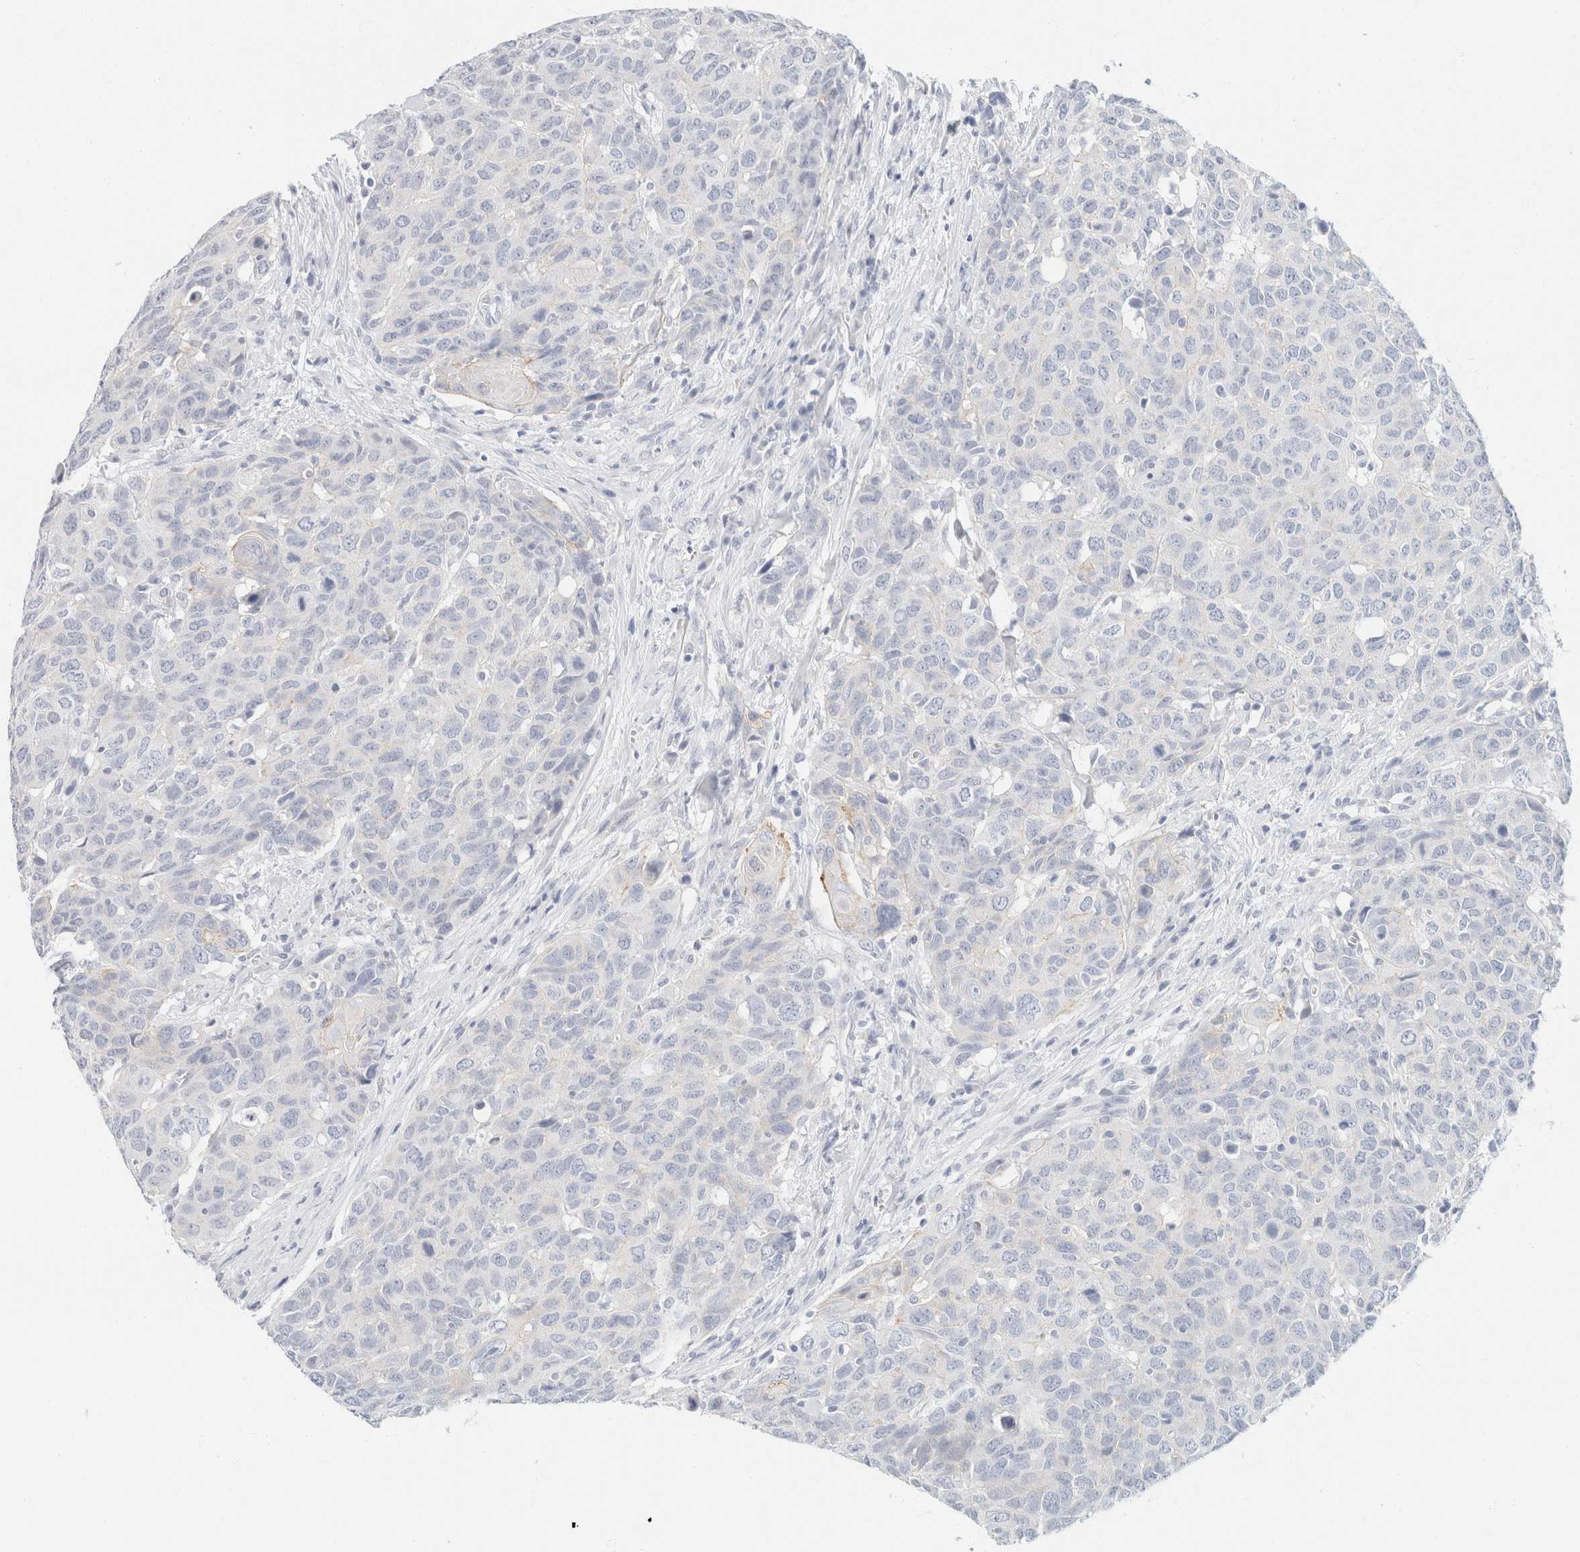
{"staining": {"intensity": "negative", "quantity": "none", "location": "none"}, "tissue": "head and neck cancer", "cell_type": "Tumor cells", "image_type": "cancer", "snomed": [{"axis": "morphology", "description": "Squamous cell carcinoma, NOS"}, {"axis": "topography", "description": "Head-Neck"}], "caption": "IHC histopathology image of neoplastic tissue: squamous cell carcinoma (head and neck) stained with DAB displays no significant protein staining in tumor cells.", "gene": "KRT20", "patient": {"sex": "male", "age": 66}}